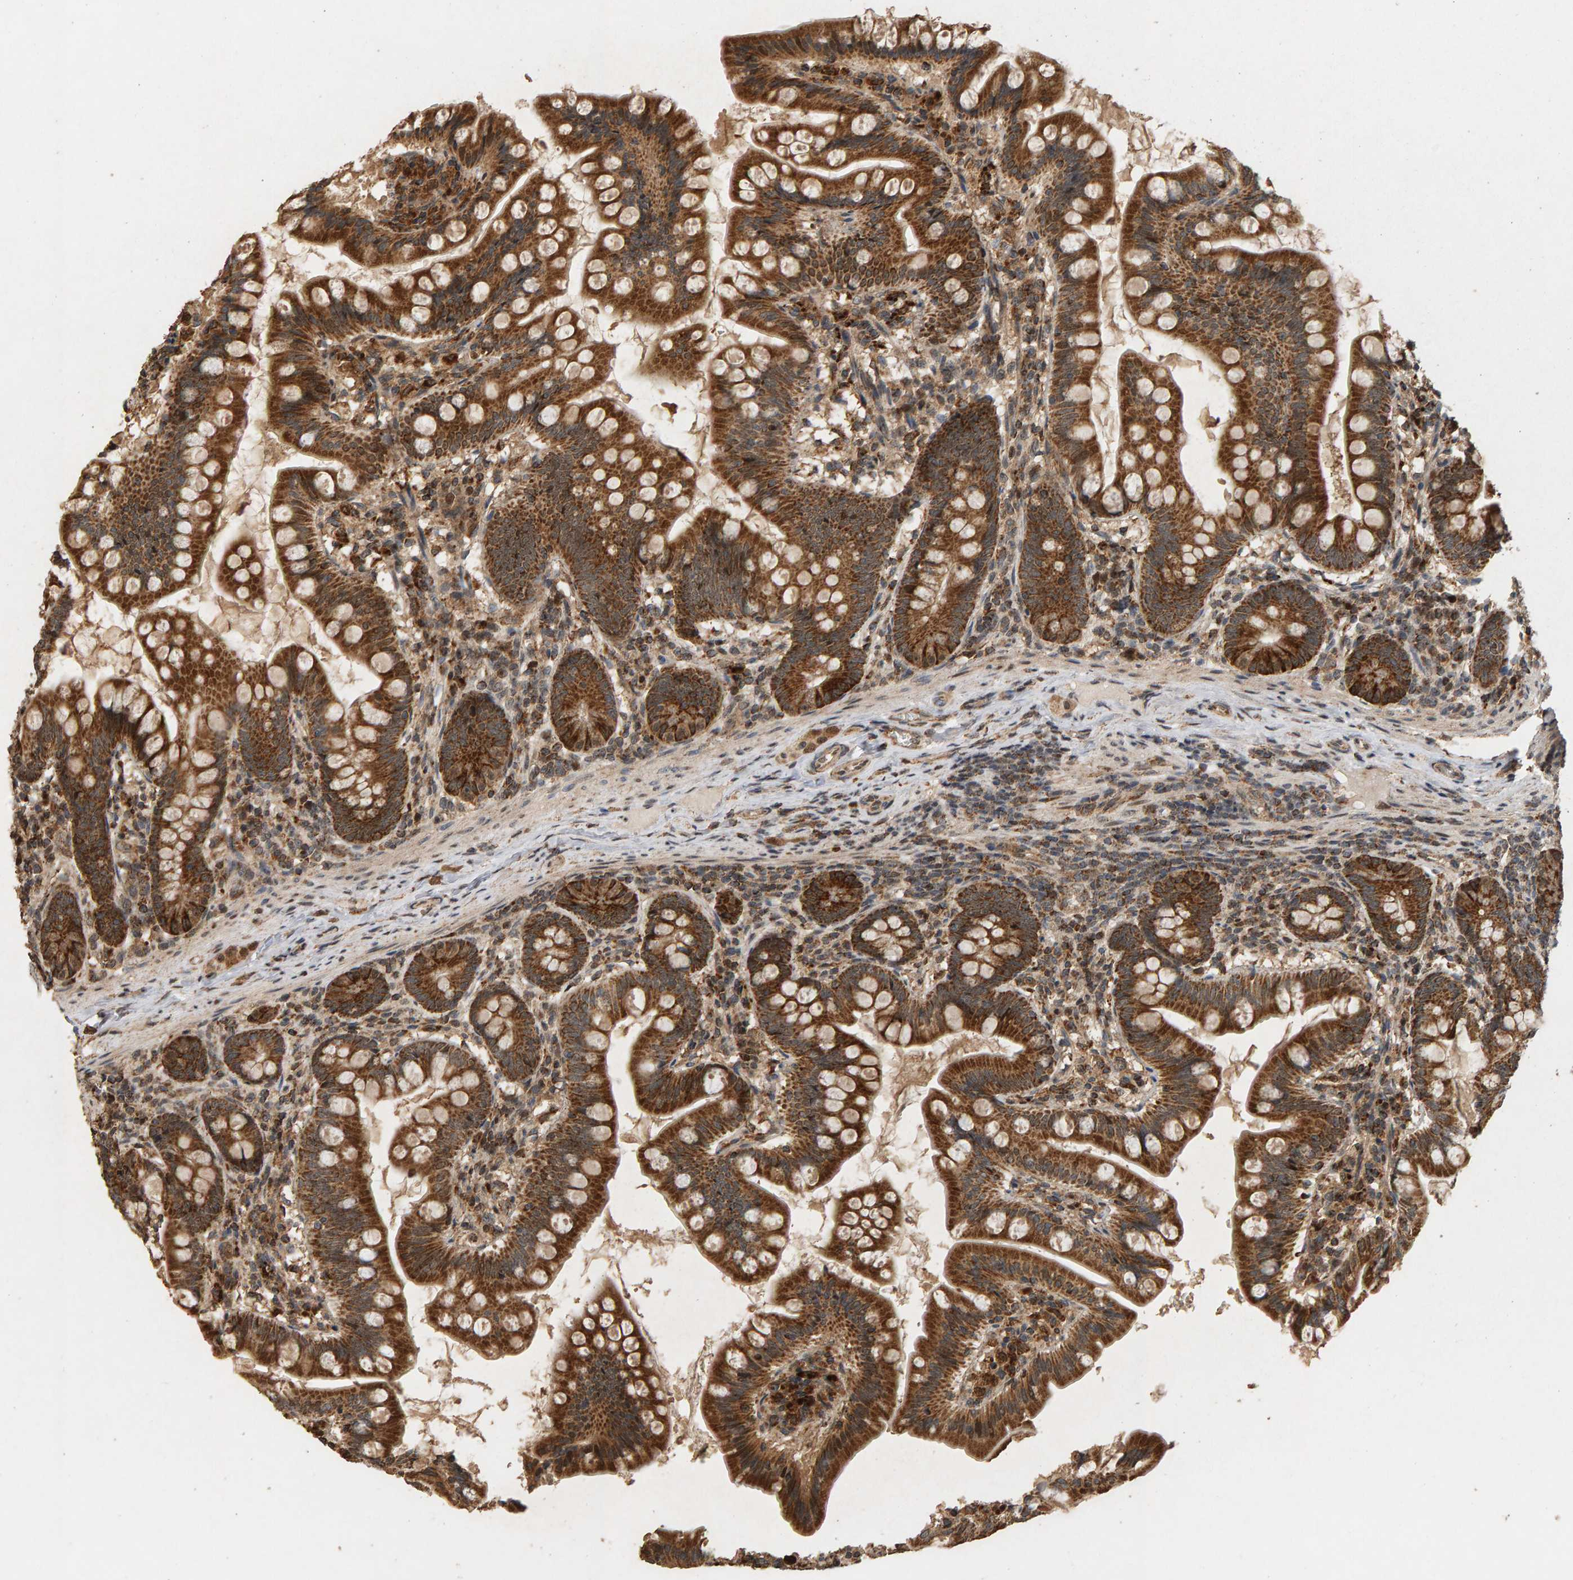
{"staining": {"intensity": "strong", "quantity": ">75%", "location": "cytoplasmic/membranous"}, "tissue": "small intestine", "cell_type": "Glandular cells", "image_type": "normal", "snomed": [{"axis": "morphology", "description": "Normal tissue, NOS"}, {"axis": "topography", "description": "Small intestine"}], "caption": "IHC staining of unremarkable small intestine, which displays high levels of strong cytoplasmic/membranous expression in approximately >75% of glandular cells indicating strong cytoplasmic/membranous protein expression. The staining was performed using DAB (3,3'-diaminobenzidine) (brown) for protein detection and nuclei were counterstained in hematoxylin (blue).", "gene": "GSTK1", "patient": {"sex": "male", "age": 7}}